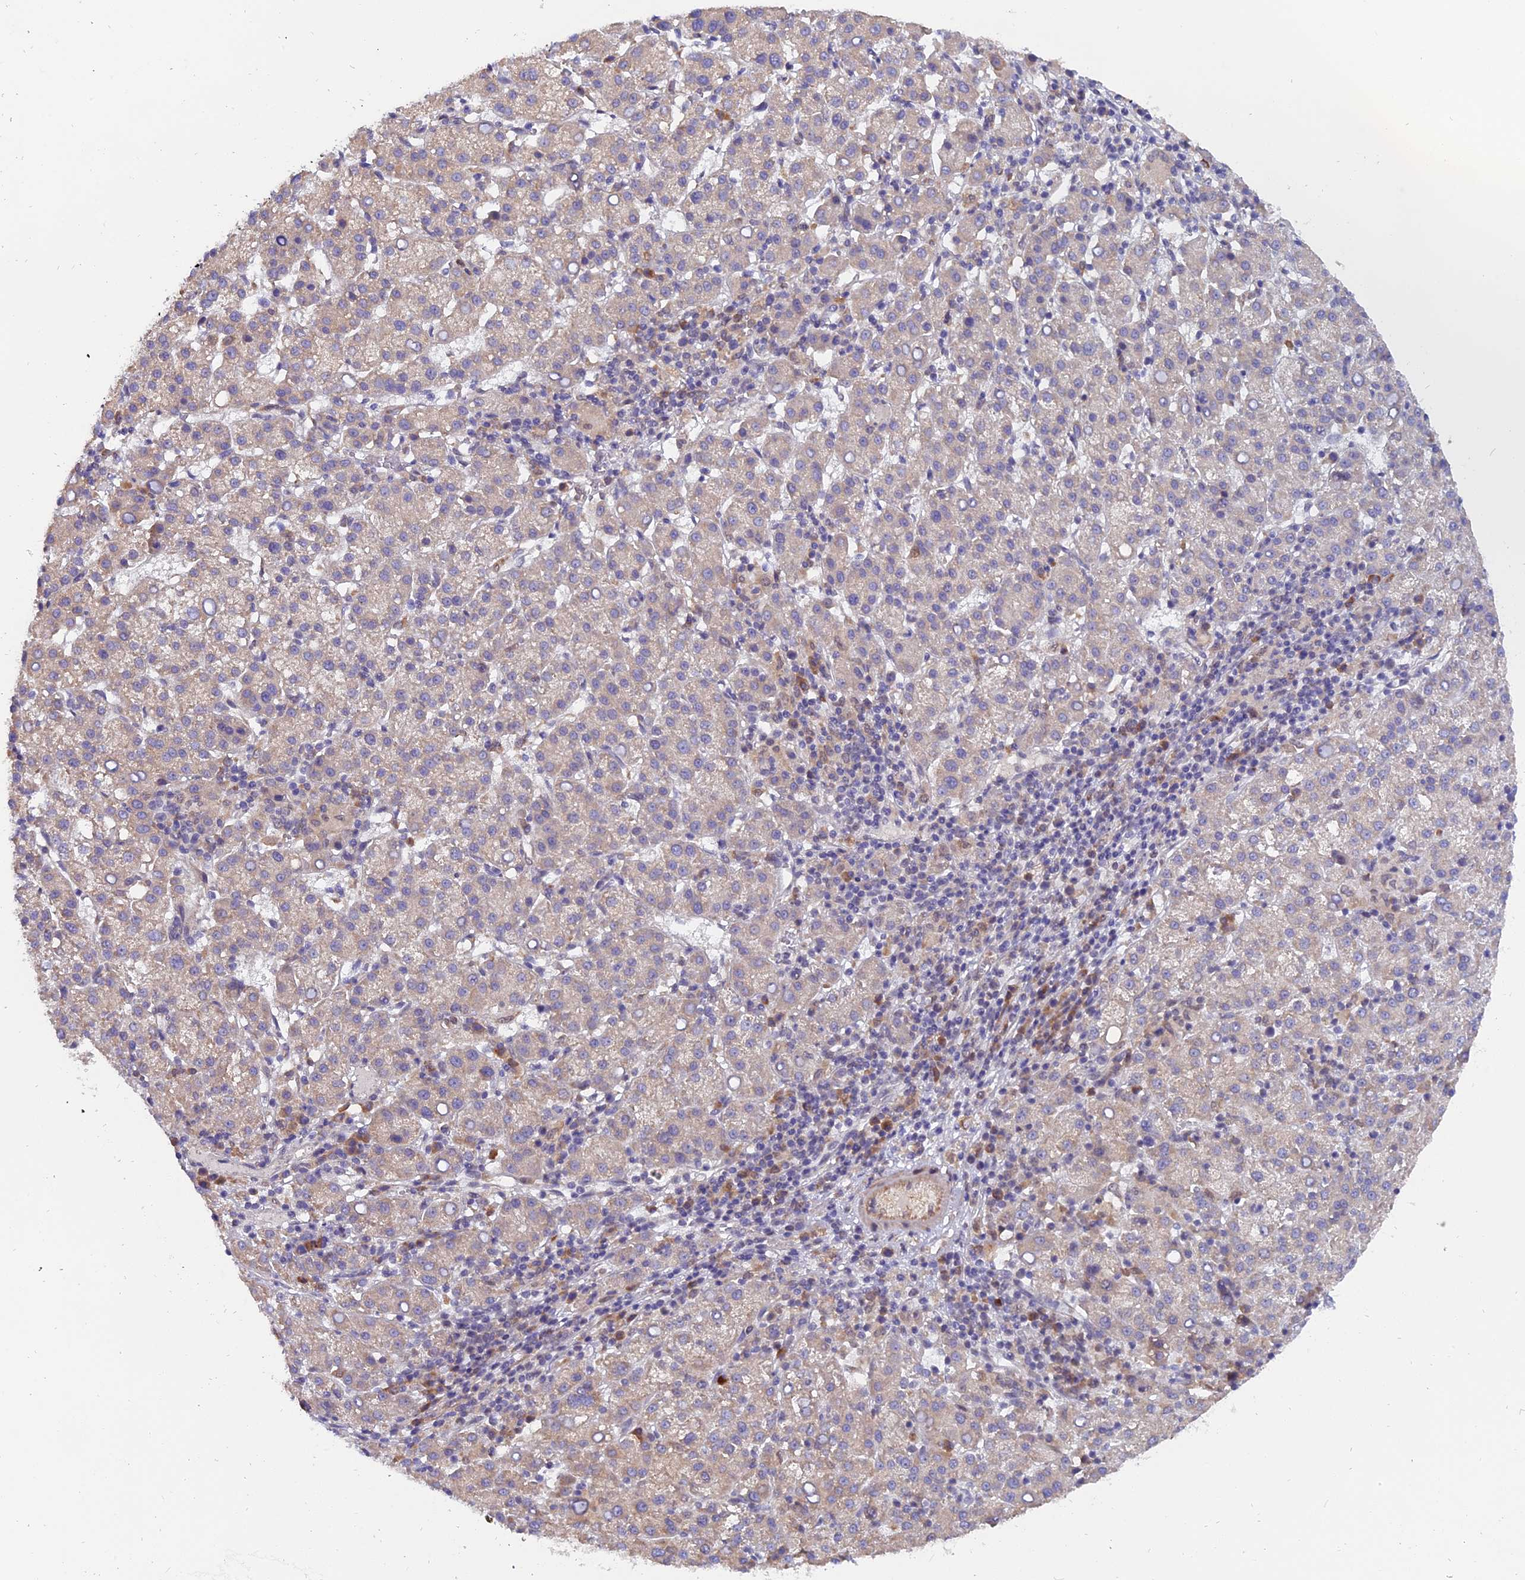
{"staining": {"intensity": "negative", "quantity": "none", "location": "none"}, "tissue": "liver cancer", "cell_type": "Tumor cells", "image_type": "cancer", "snomed": [{"axis": "morphology", "description": "Carcinoma, Hepatocellular, NOS"}, {"axis": "topography", "description": "Liver"}], "caption": "IHC image of neoplastic tissue: human hepatocellular carcinoma (liver) stained with DAB demonstrates no significant protein positivity in tumor cells.", "gene": "FAM118B", "patient": {"sex": "female", "age": 58}}